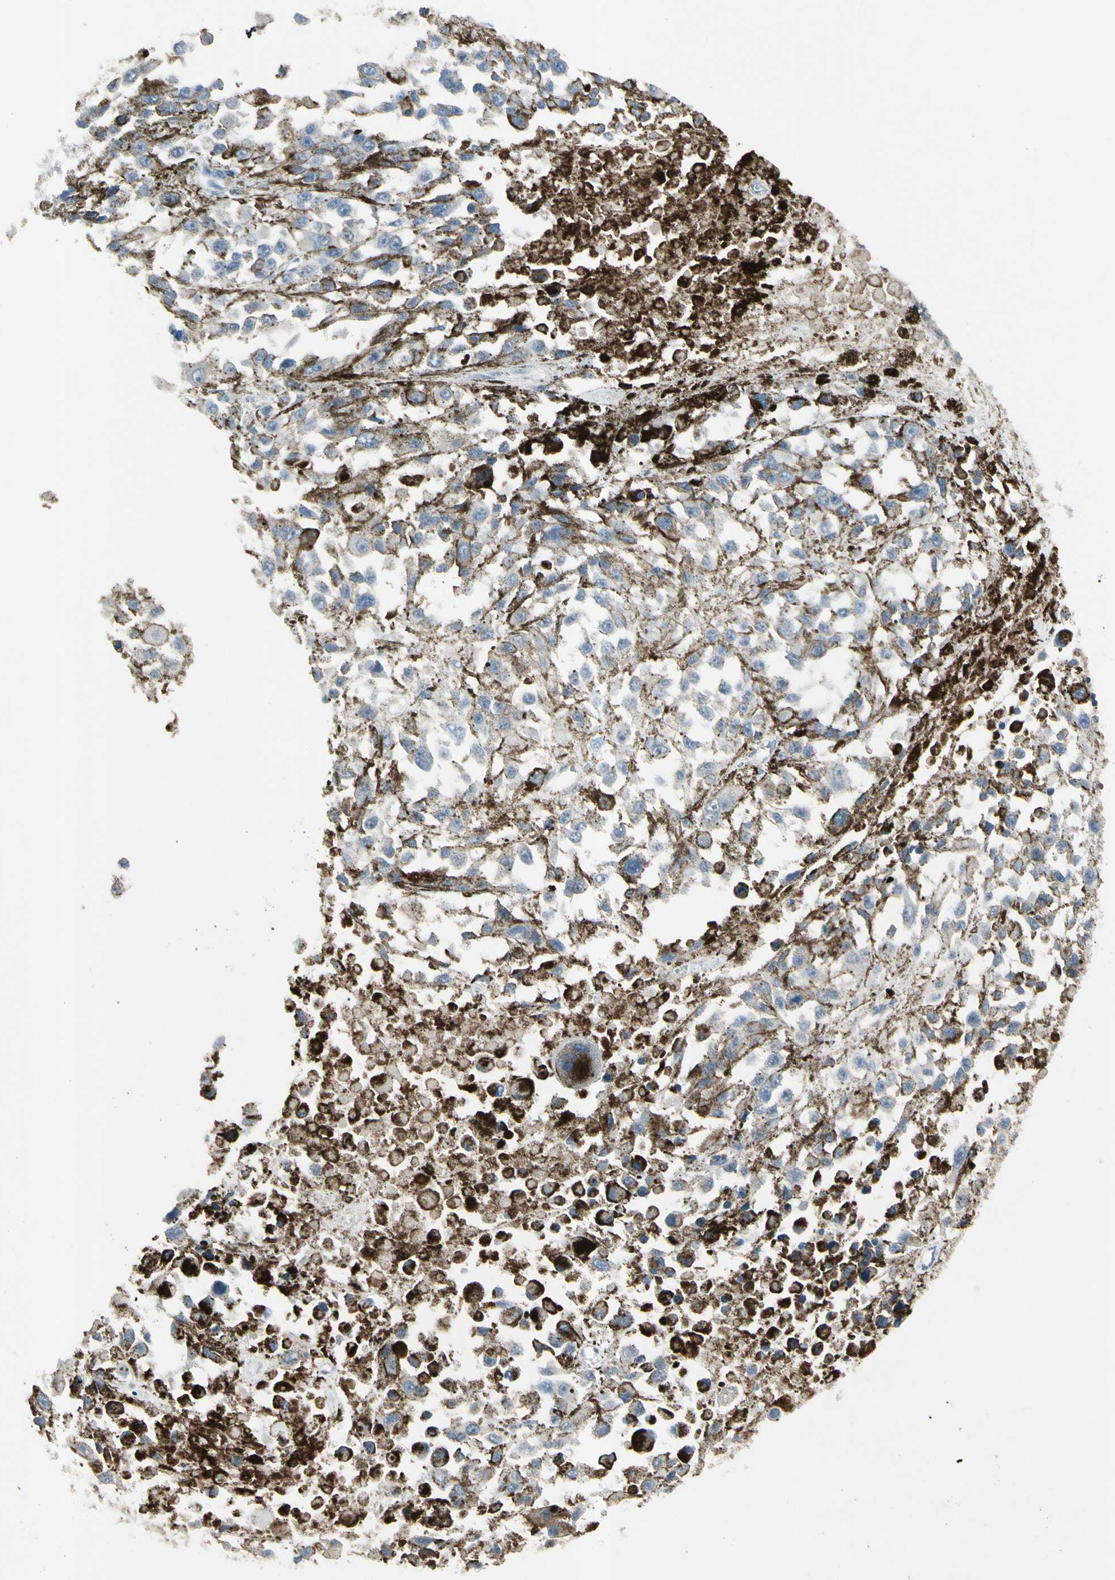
{"staining": {"intensity": "negative", "quantity": "none", "location": "none"}, "tissue": "melanoma", "cell_type": "Tumor cells", "image_type": "cancer", "snomed": [{"axis": "morphology", "description": "Malignant melanoma, Metastatic site"}, {"axis": "topography", "description": "Lymph node"}], "caption": "Immunohistochemical staining of human malignant melanoma (metastatic site) exhibits no significant positivity in tumor cells.", "gene": "NMI", "patient": {"sex": "male", "age": 59}}